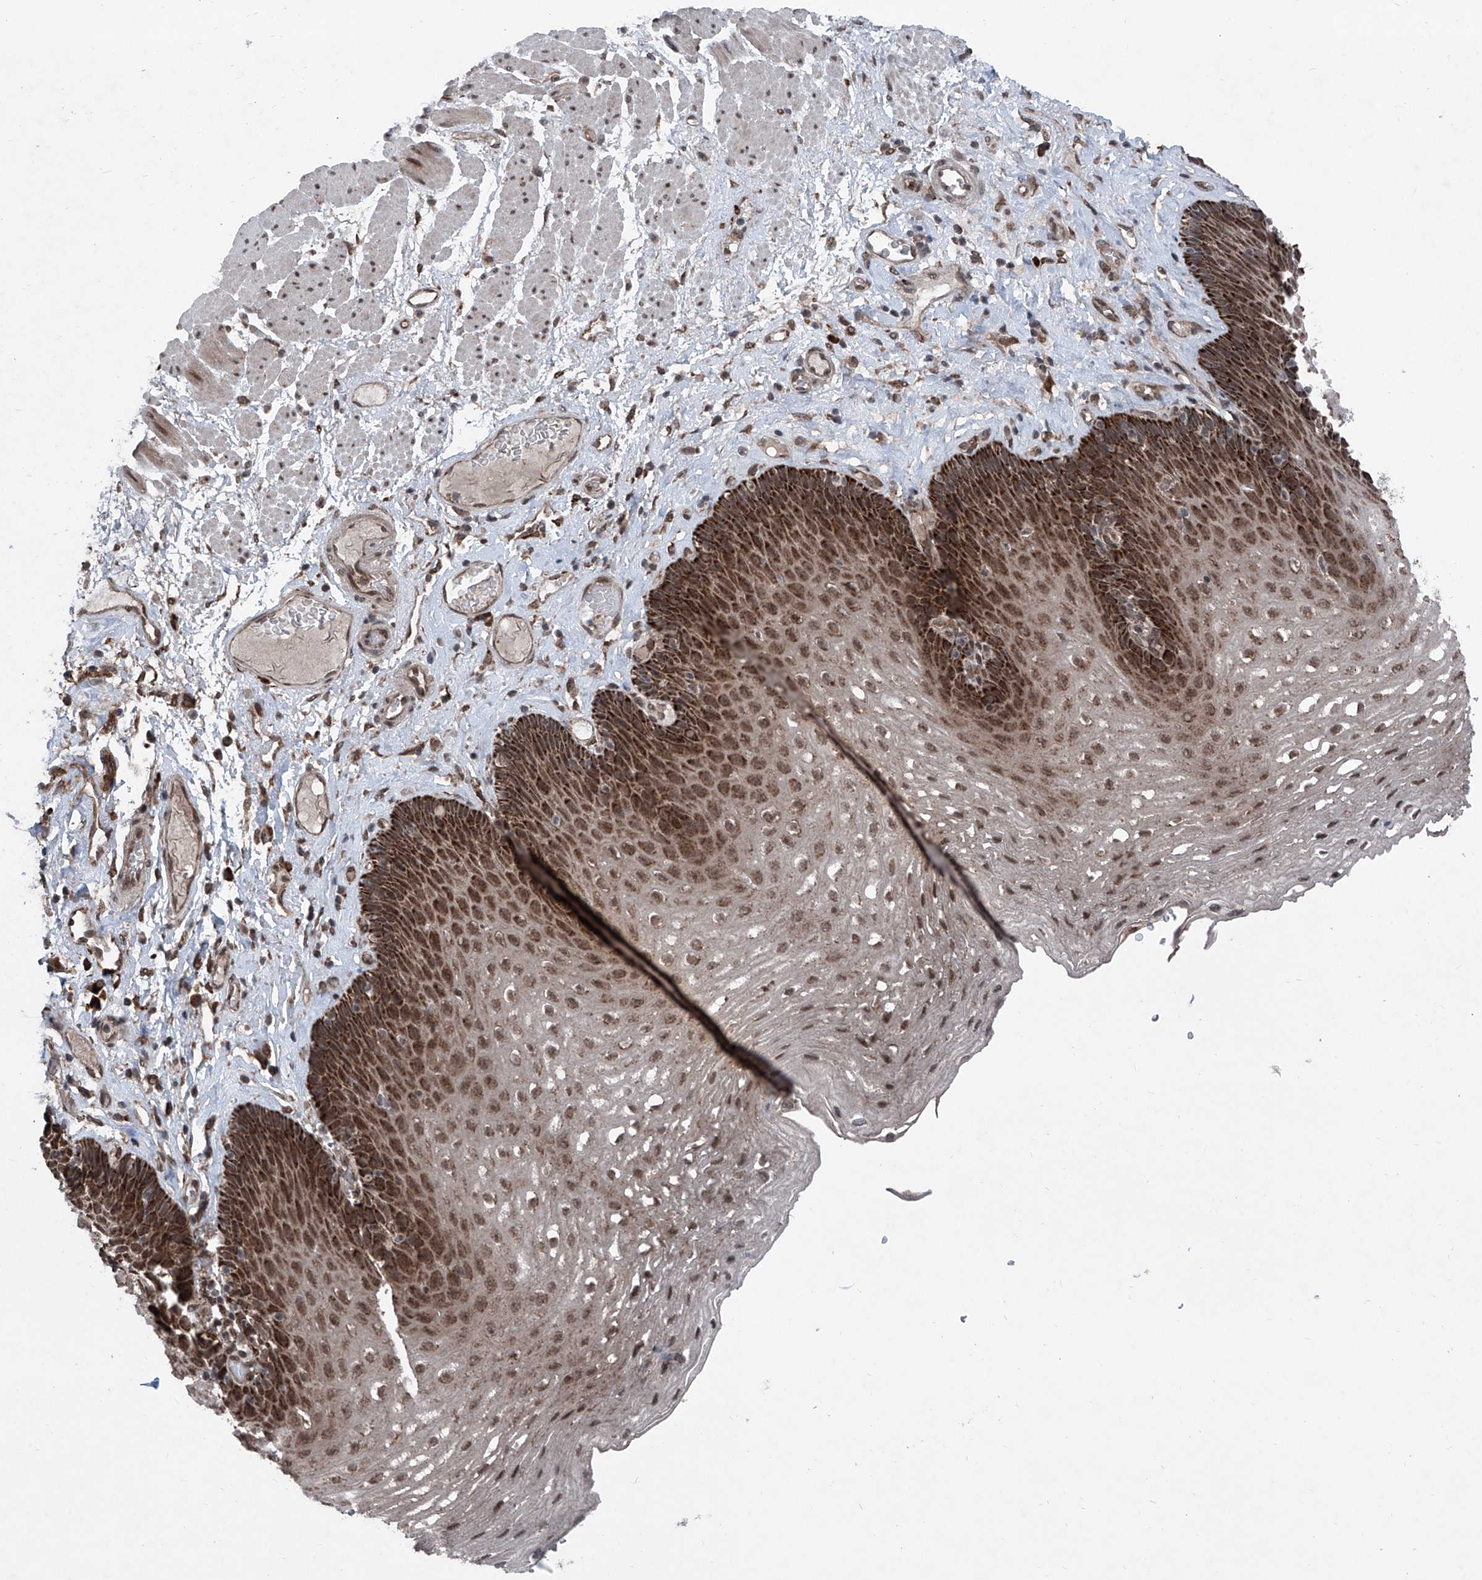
{"staining": {"intensity": "strong", "quantity": ">75%", "location": "nuclear"}, "tissue": "esophagus", "cell_type": "Squamous epithelial cells", "image_type": "normal", "snomed": [{"axis": "morphology", "description": "Normal tissue, NOS"}, {"axis": "topography", "description": "Esophagus"}], "caption": "Immunohistochemical staining of normal esophagus displays >75% levels of strong nuclear protein expression in approximately >75% of squamous epithelial cells. Nuclei are stained in blue.", "gene": "COA7", "patient": {"sex": "female", "age": 66}}